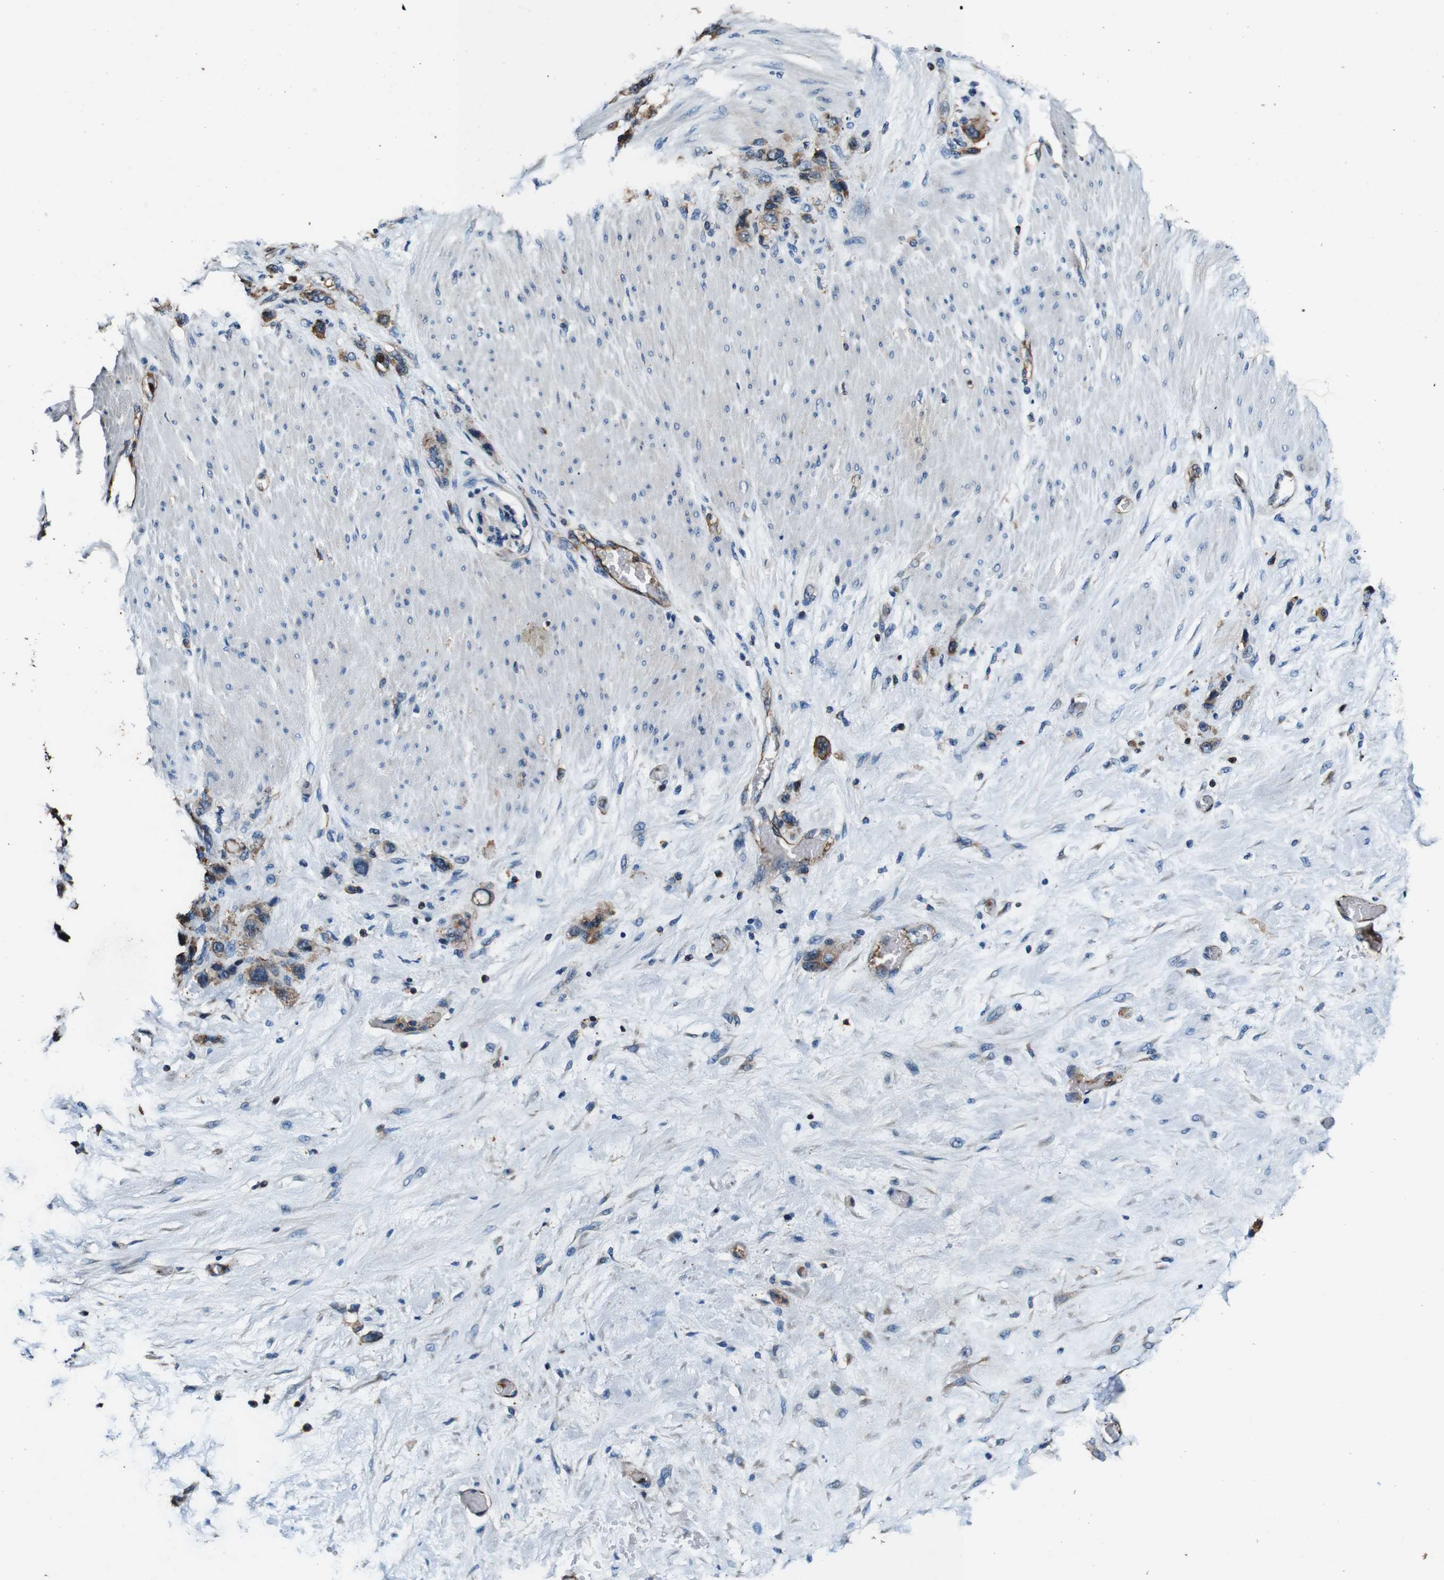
{"staining": {"intensity": "moderate", "quantity": ">75%", "location": "cytoplasmic/membranous"}, "tissue": "stomach cancer", "cell_type": "Tumor cells", "image_type": "cancer", "snomed": [{"axis": "morphology", "description": "Adenocarcinoma, NOS"}, {"axis": "morphology", "description": "Adenocarcinoma, High grade"}, {"axis": "topography", "description": "Stomach, upper"}, {"axis": "topography", "description": "Stomach, lower"}], "caption": "A histopathology image showing moderate cytoplasmic/membranous staining in approximately >75% of tumor cells in stomach adenocarcinoma, as visualized by brown immunohistochemical staining.", "gene": "RHOT2", "patient": {"sex": "female", "age": 65}}